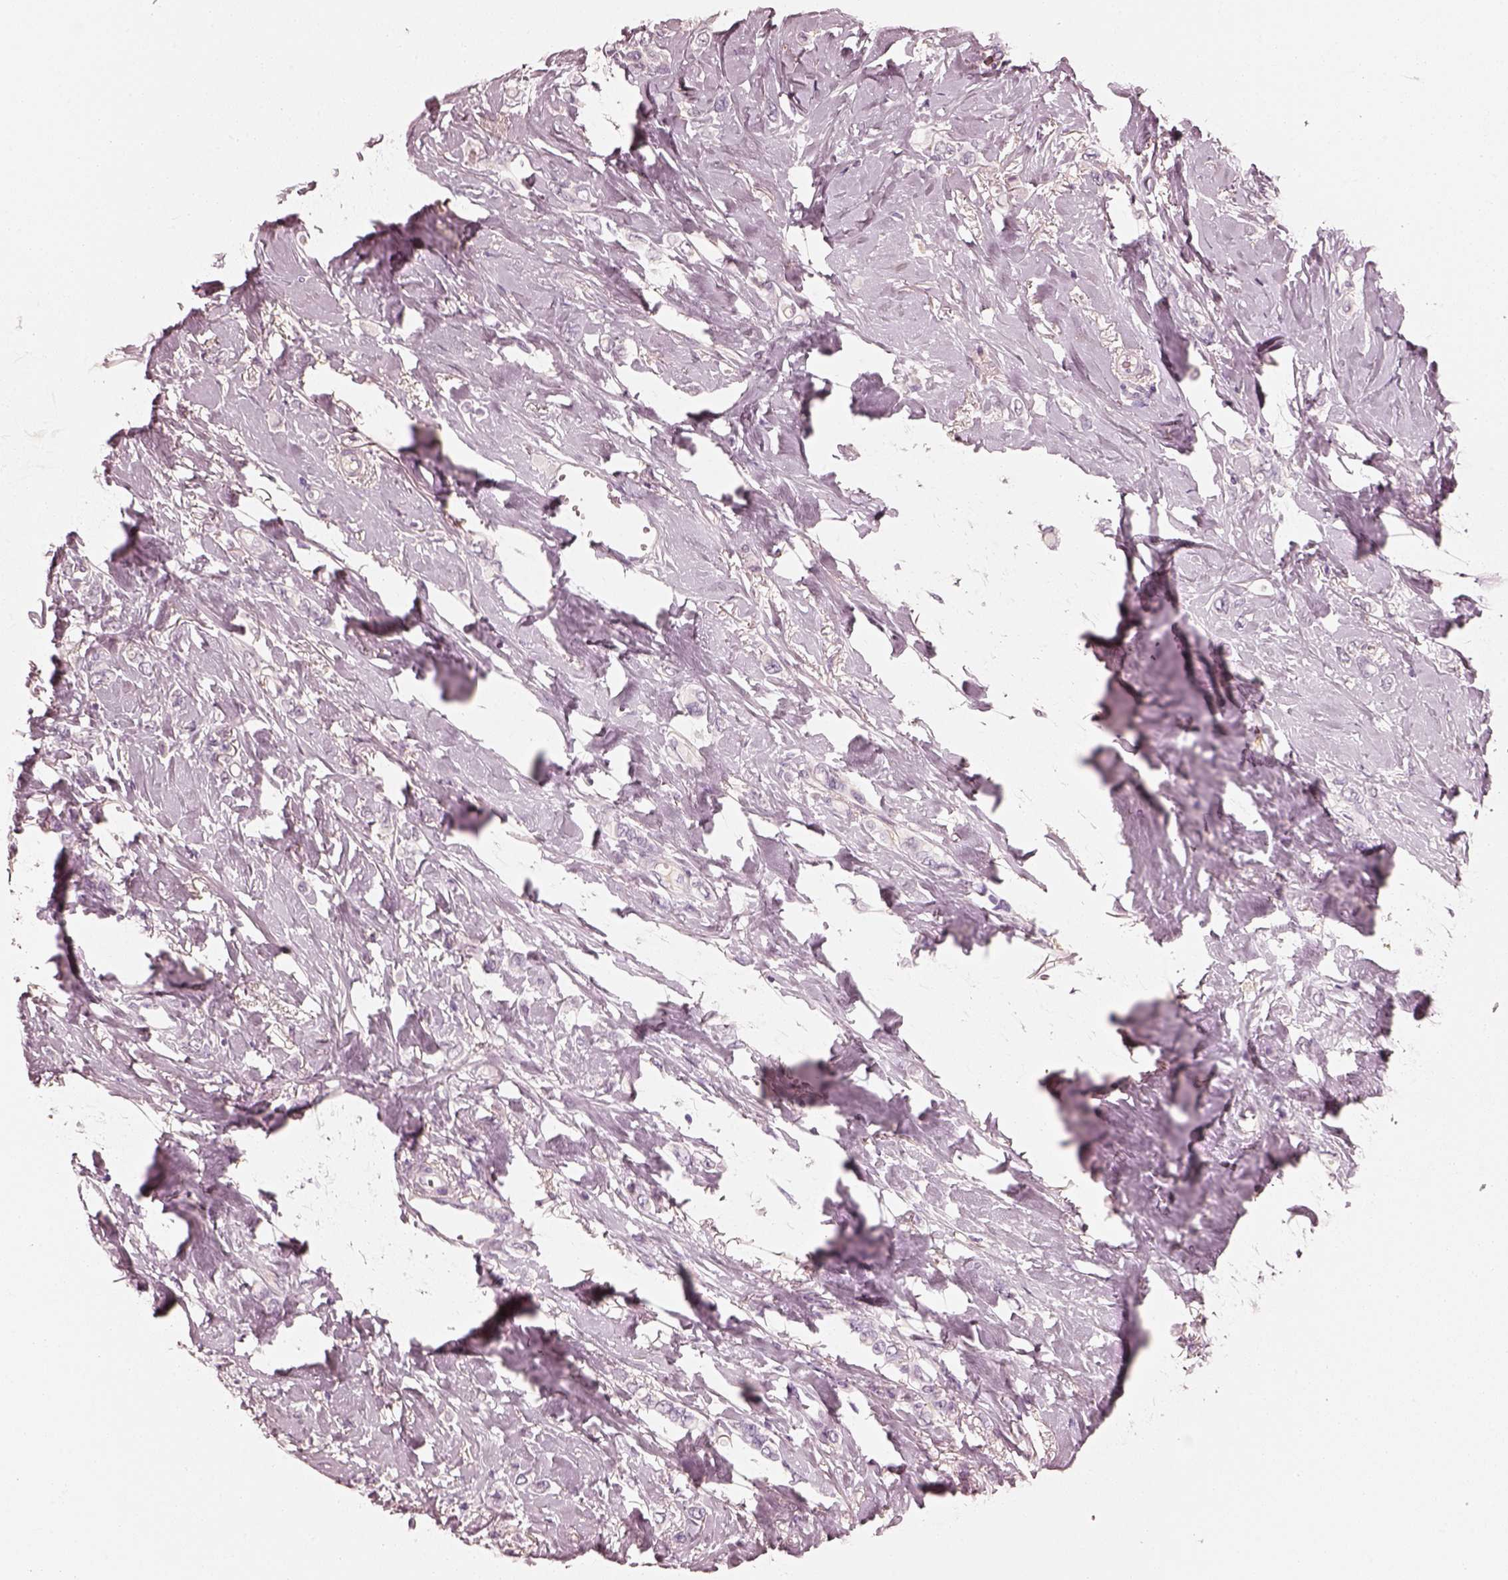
{"staining": {"intensity": "negative", "quantity": "none", "location": "none"}, "tissue": "breast cancer", "cell_type": "Tumor cells", "image_type": "cancer", "snomed": [{"axis": "morphology", "description": "Lobular carcinoma"}, {"axis": "topography", "description": "Breast"}], "caption": "Protein analysis of breast cancer (lobular carcinoma) shows no significant positivity in tumor cells. (DAB (3,3'-diaminobenzidine) immunohistochemistry visualized using brightfield microscopy, high magnification).", "gene": "RS1", "patient": {"sex": "female", "age": 66}}